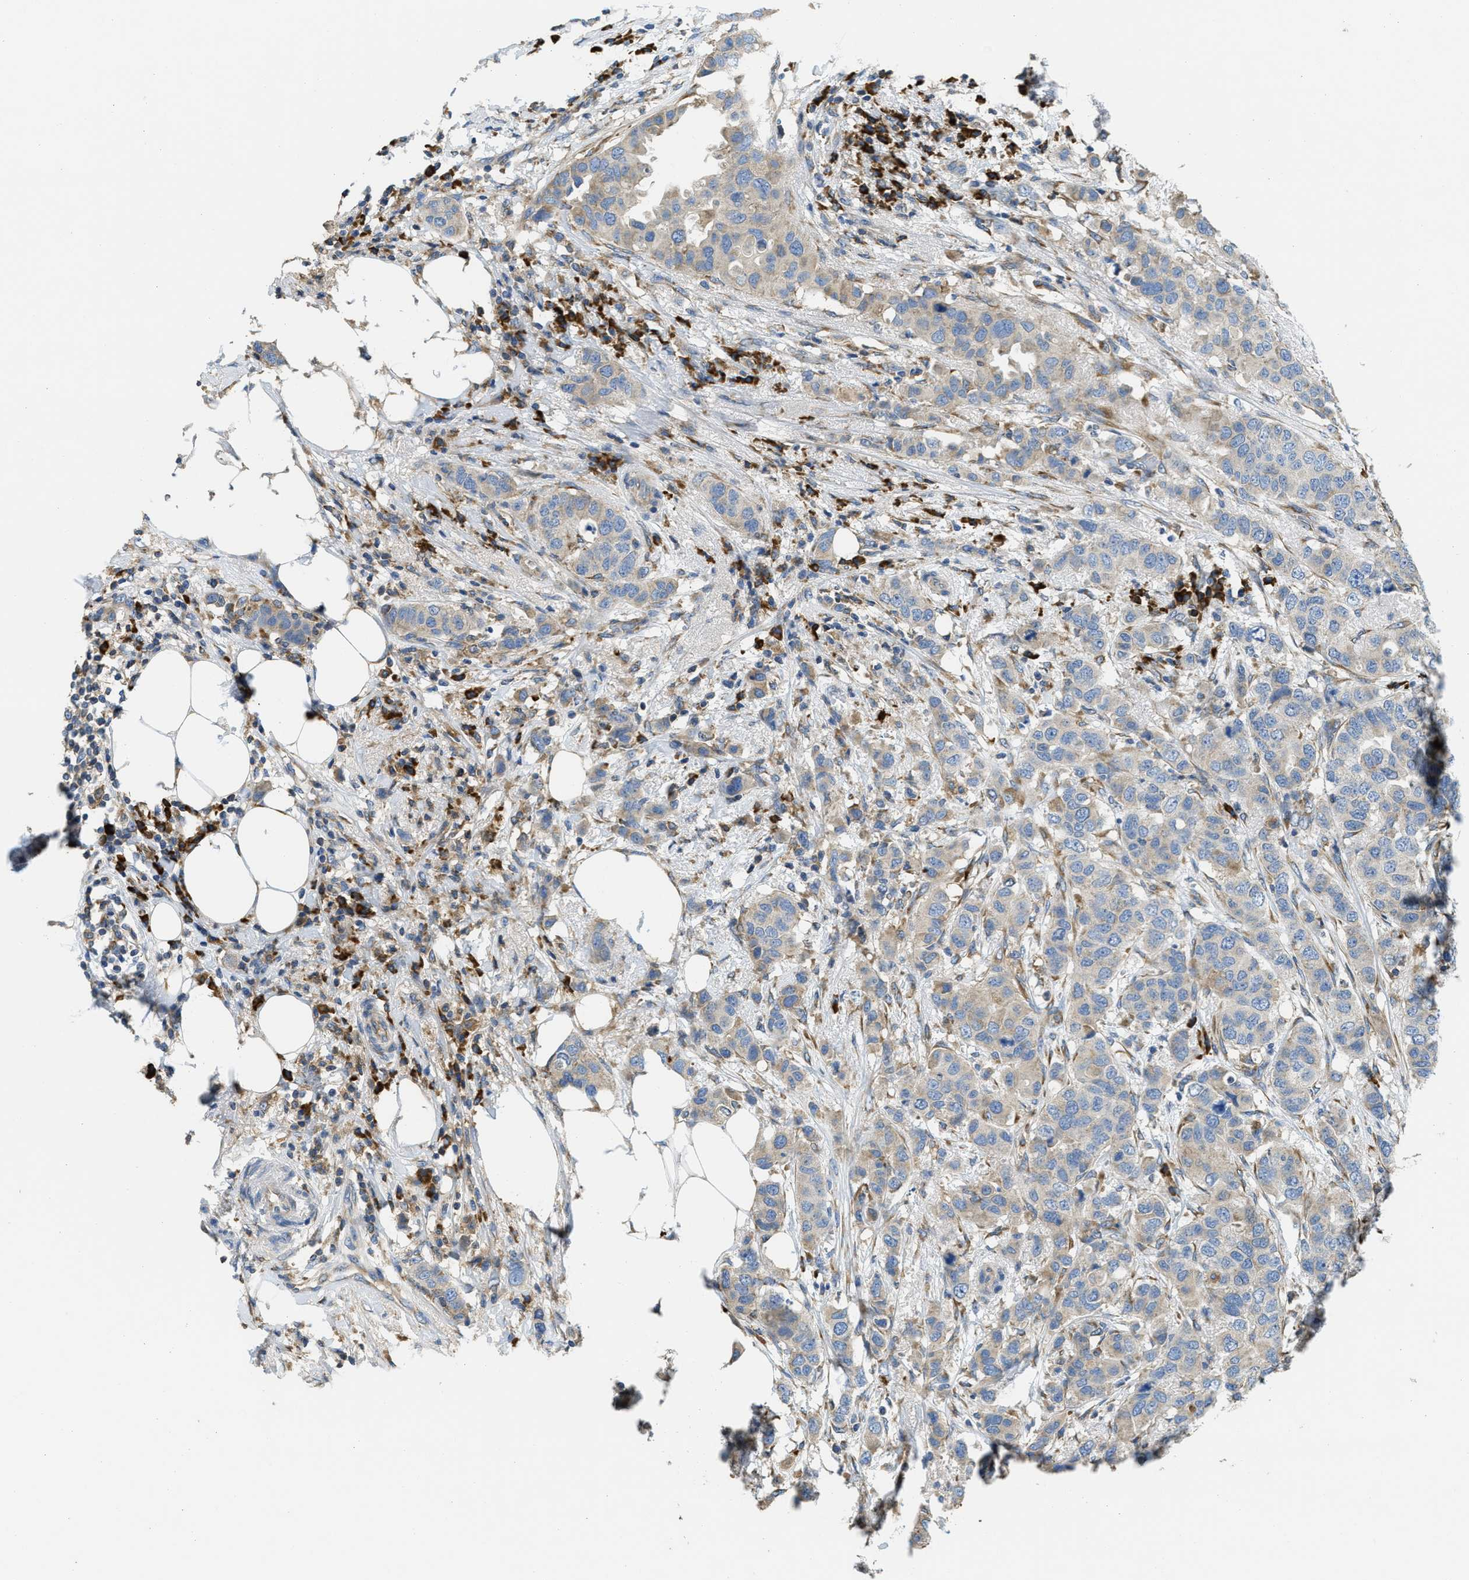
{"staining": {"intensity": "weak", "quantity": "25%-75%", "location": "cytoplasmic/membranous"}, "tissue": "breast cancer", "cell_type": "Tumor cells", "image_type": "cancer", "snomed": [{"axis": "morphology", "description": "Duct carcinoma"}, {"axis": "topography", "description": "Breast"}], "caption": "This histopathology image displays immunohistochemistry staining of human infiltrating ductal carcinoma (breast), with low weak cytoplasmic/membranous expression in about 25%-75% of tumor cells.", "gene": "SSR1", "patient": {"sex": "female", "age": 50}}